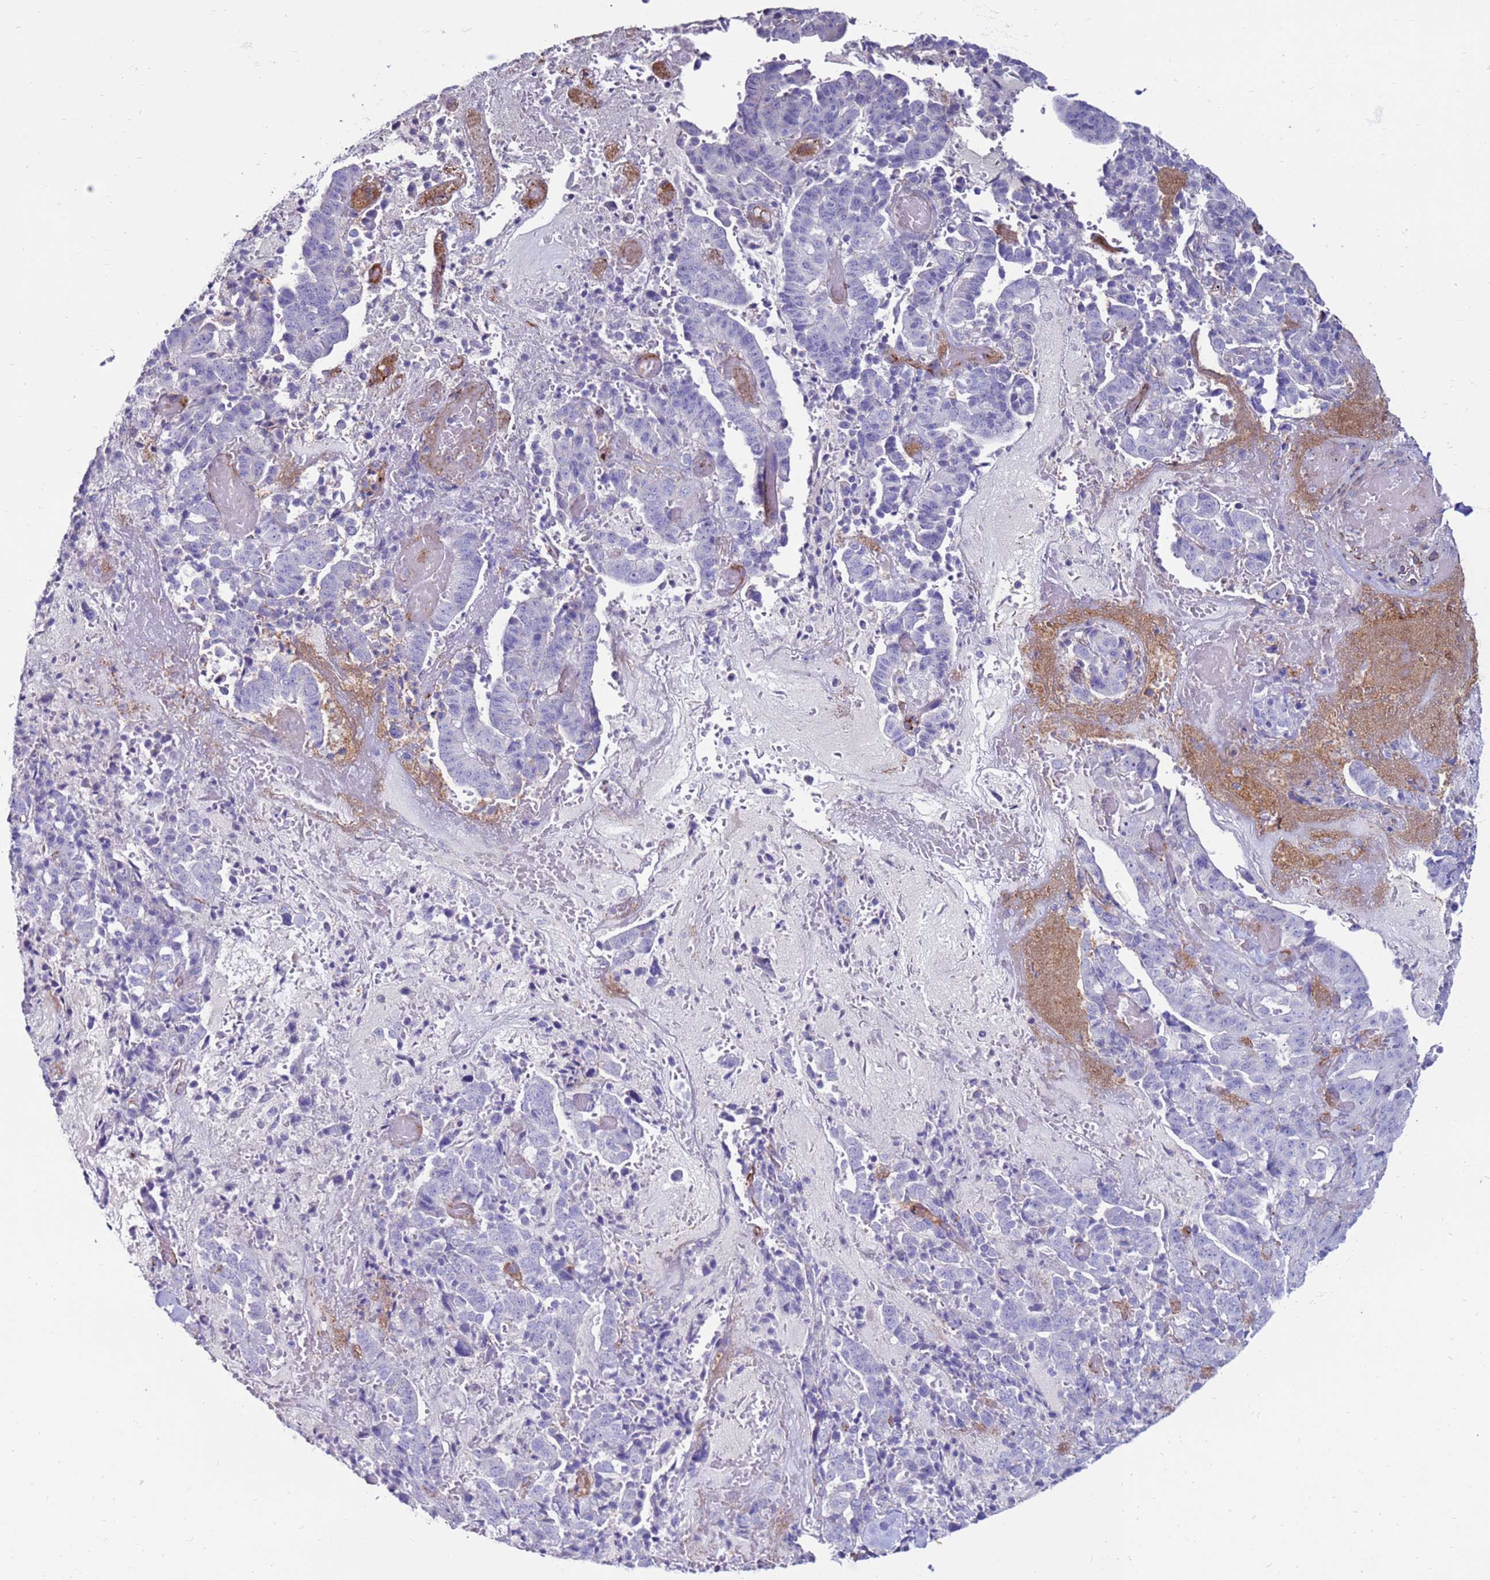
{"staining": {"intensity": "negative", "quantity": "none", "location": "none"}, "tissue": "stomach cancer", "cell_type": "Tumor cells", "image_type": "cancer", "snomed": [{"axis": "morphology", "description": "Adenocarcinoma, NOS"}, {"axis": "topography", "description": "Stomach"}], "caption": "Micrograph shows no protein staining in tumor cells of stomach adenocarcinoma tissue.", "gene": "CLEC4M", "patient": {"sex": "male", "age": 48}}